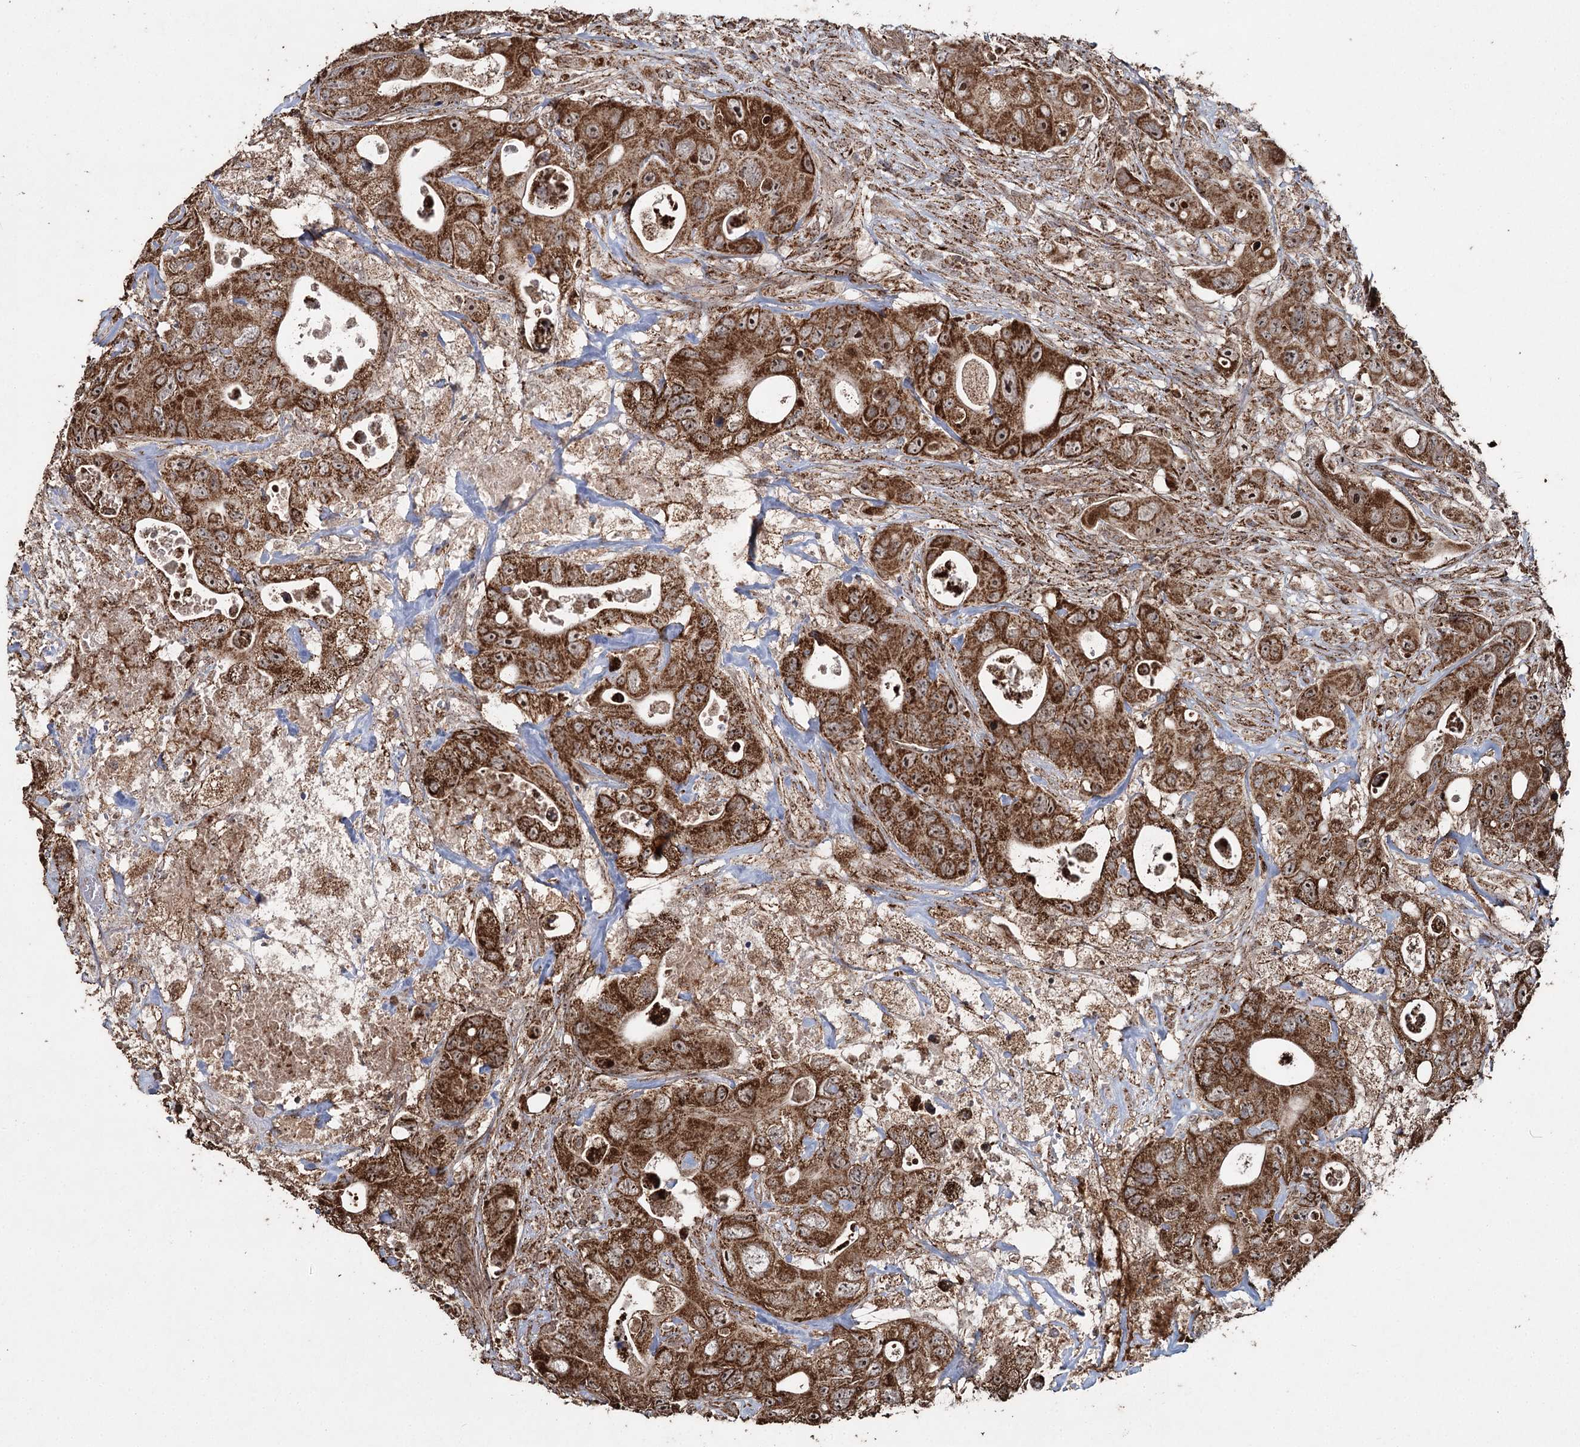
{"staining": {"intensity": "strong", "quantity": ">75%", "location": "cytoplasmic/membranous"}, "tissue": "colorectal cancer", "cell_type": "Tumor cells", "image_type": "cancer", "snomed": [{"axis": "morphology", "description": "Adenocarcinoma, NOS"}, {"axis": "topography", "description": "Colon"}], "caption": "Immunohistochemical staining of colorectal adenocarcinoma demonstrates high levels of strong cytoplasmic/membranous protein positivity in approximately >75% of tumor cells.", "gene": "SLF2", "patient": {"sex": "female", "age": 46}}